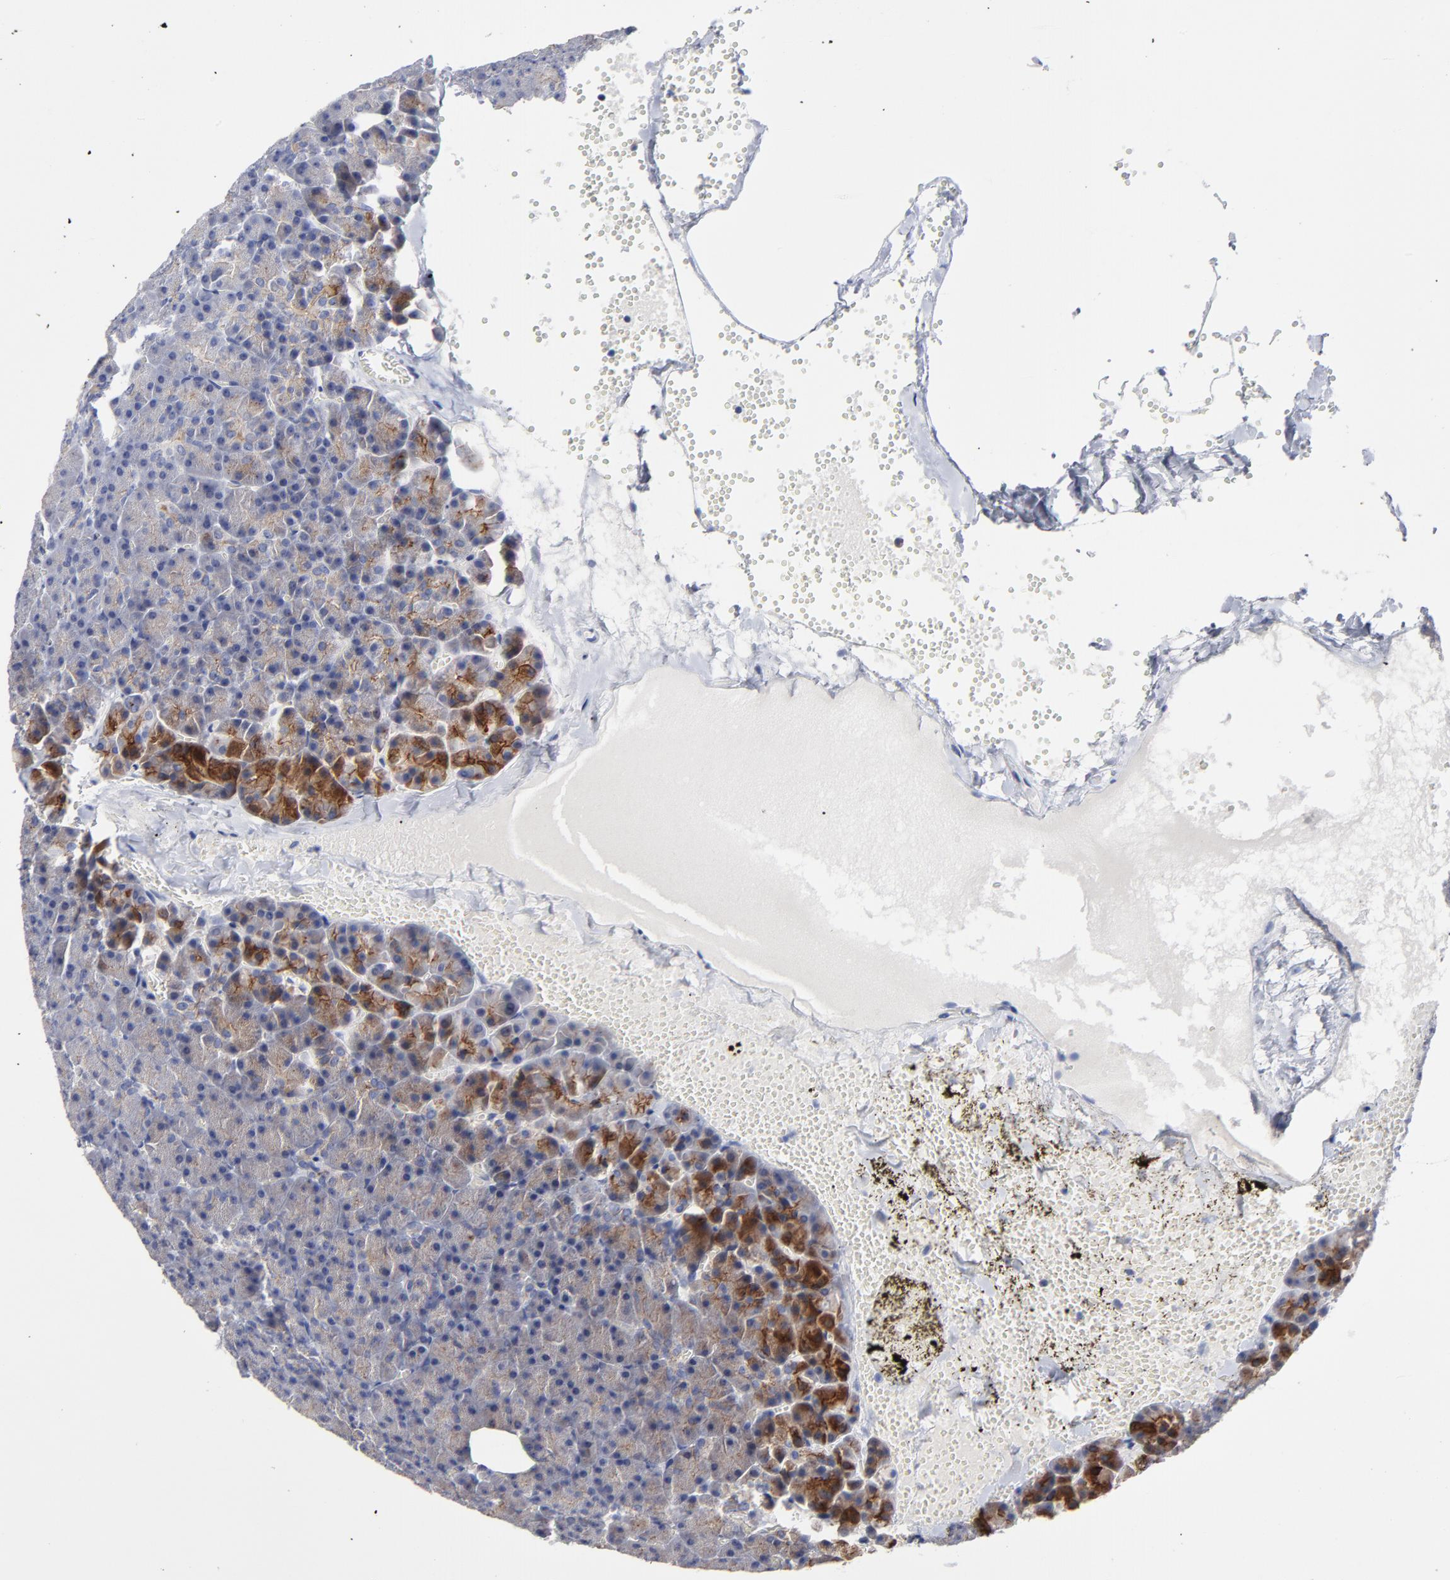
{"staining": {"intensity": "strong", "quantity": "25%-75%", "location": "cytoplasmic/membranous"}, "tissue": "pancreas", "cell_type": "Exocrine glandular cells", "image_type": "normal", "snomed": [{"axis": "morphology", "description": "Normal tissue, NOS"}, {"axis": "topography", "description": "Pancreas"}], "caption": "A histopathology image of human pancreas stained for a protein exhibits strong cytoplasmic/membranous brown staining in exocrine glandular cells. (DAB IHC, brown staining for protein, blue staining for nuclei).", "gene": "CXADR", "patient": {"sex": "female", "age": 35}}